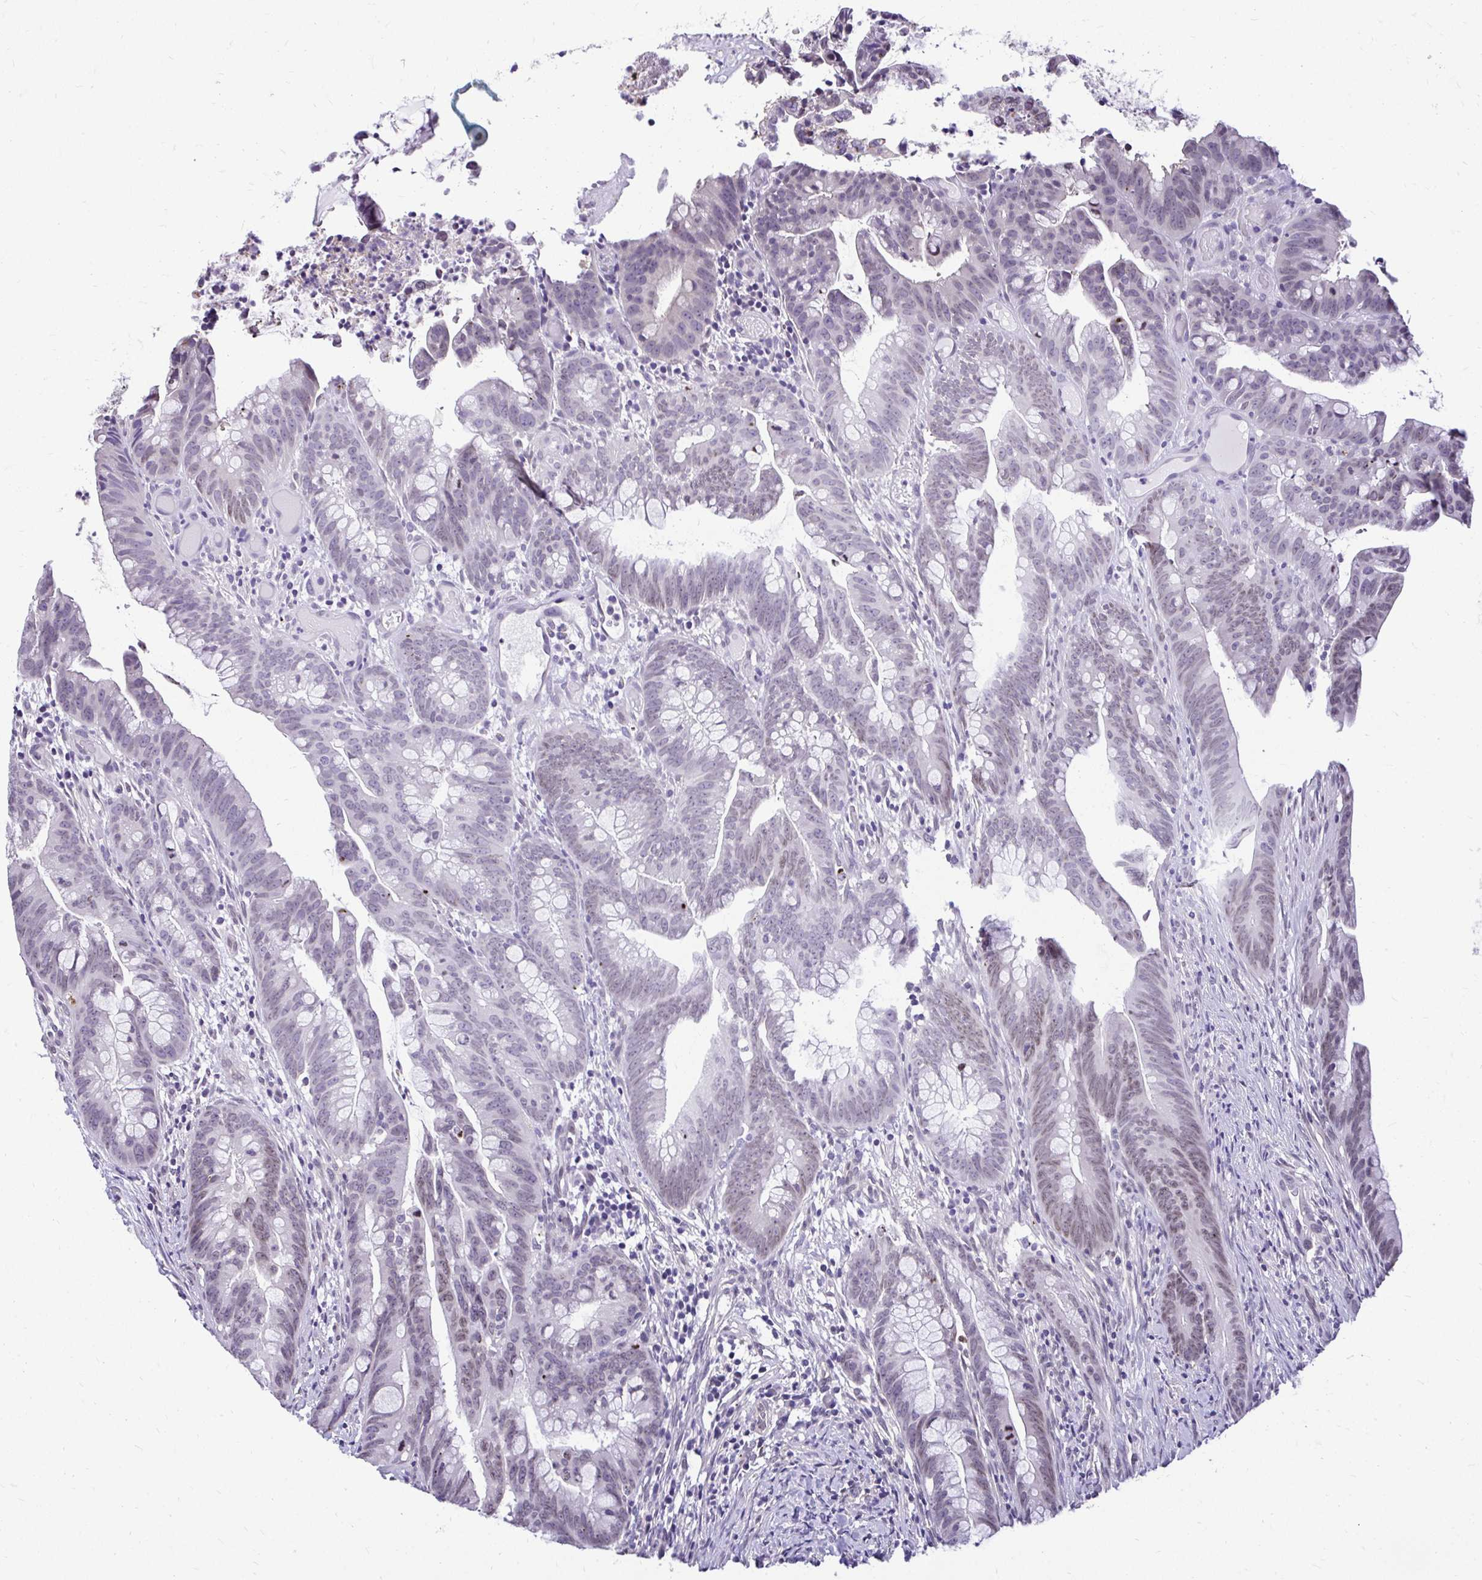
{"staining": {"intensity": "weak", "quantity": "<25%", "location": "nuclear"}, "tissue": "colorectal cancer", "cell_type": "Tumor cells", "image_type": "cancer", "snomed": [{"axis": "morphology", "description": "Adenocarcinoma, NOS"}, {"axis": "topography", "description": "Colon"}], "caption": "Adenocarcinoma (colorectal) was stained to show a protein in brown. There is no significant staining in tumor cells.", "gene": "BANF1", "patient": {"sex": "male", "age": 62}}